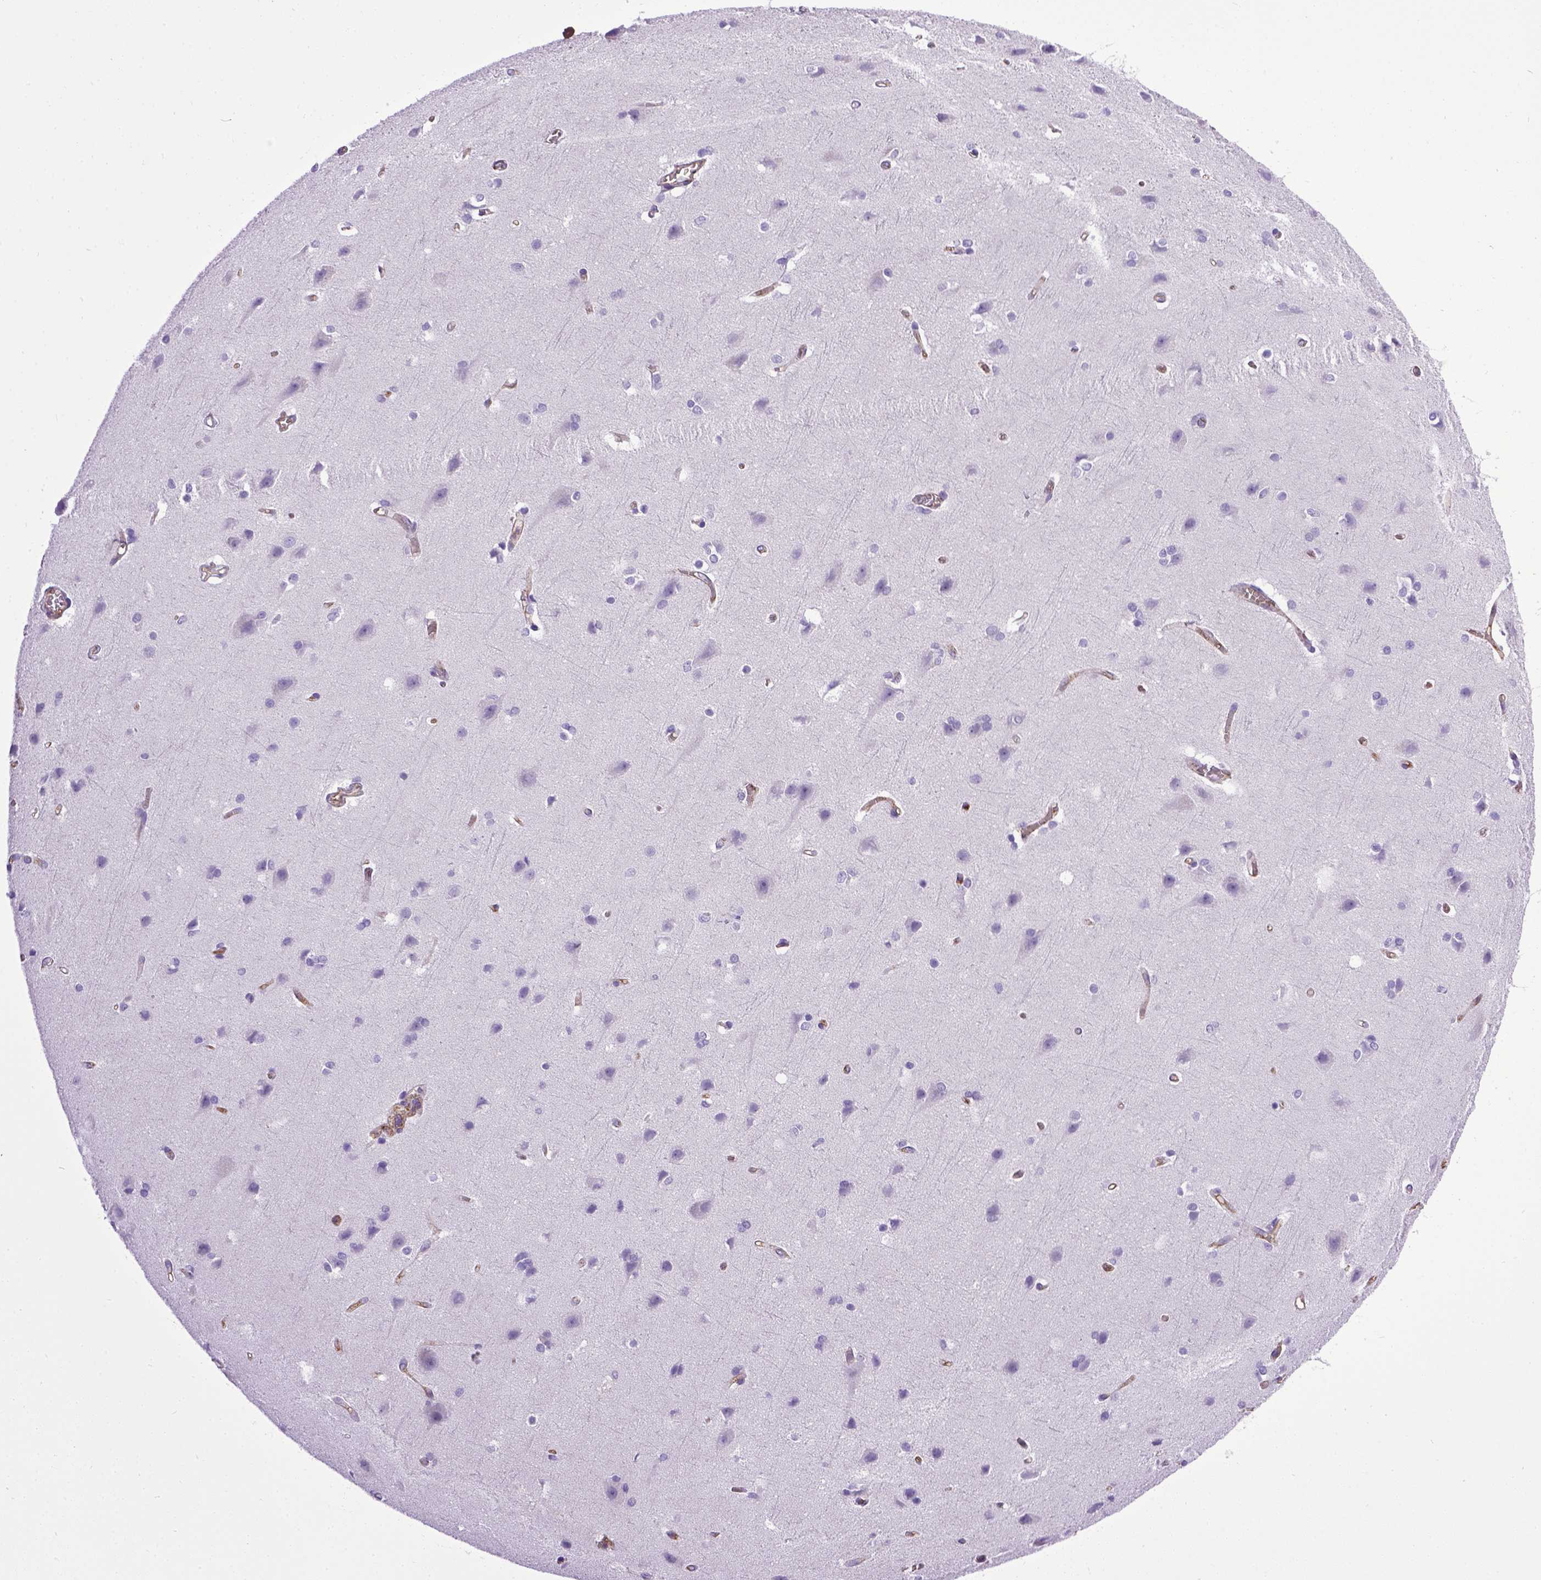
{"staining": {"intensity": "moderate", "quantity": ">75%", "location": "cytoplasmic/membranous"}, "tissue": "cerebral cortex", "cell_type": "Endothelial cells", "image_type": "normal", "snomed": [{"axis": "morphology", "description": "Normal tissue, NOS"}, {"axis": "topography", "description": "Cerebral cortex"}], "caption": "High-magnification brightfield microscopy of unremarkable cerebral cortex stained with DAB (3,3'-diaminobenzidine) (brown) and counterstained with hematoxylin (blue). endothelial cells exhibit moderate cytoplasmic/membranous expression is present in approximately>75% of cells.", "gene": "ENG", "patient": {"sex": "male", "age": 37}}